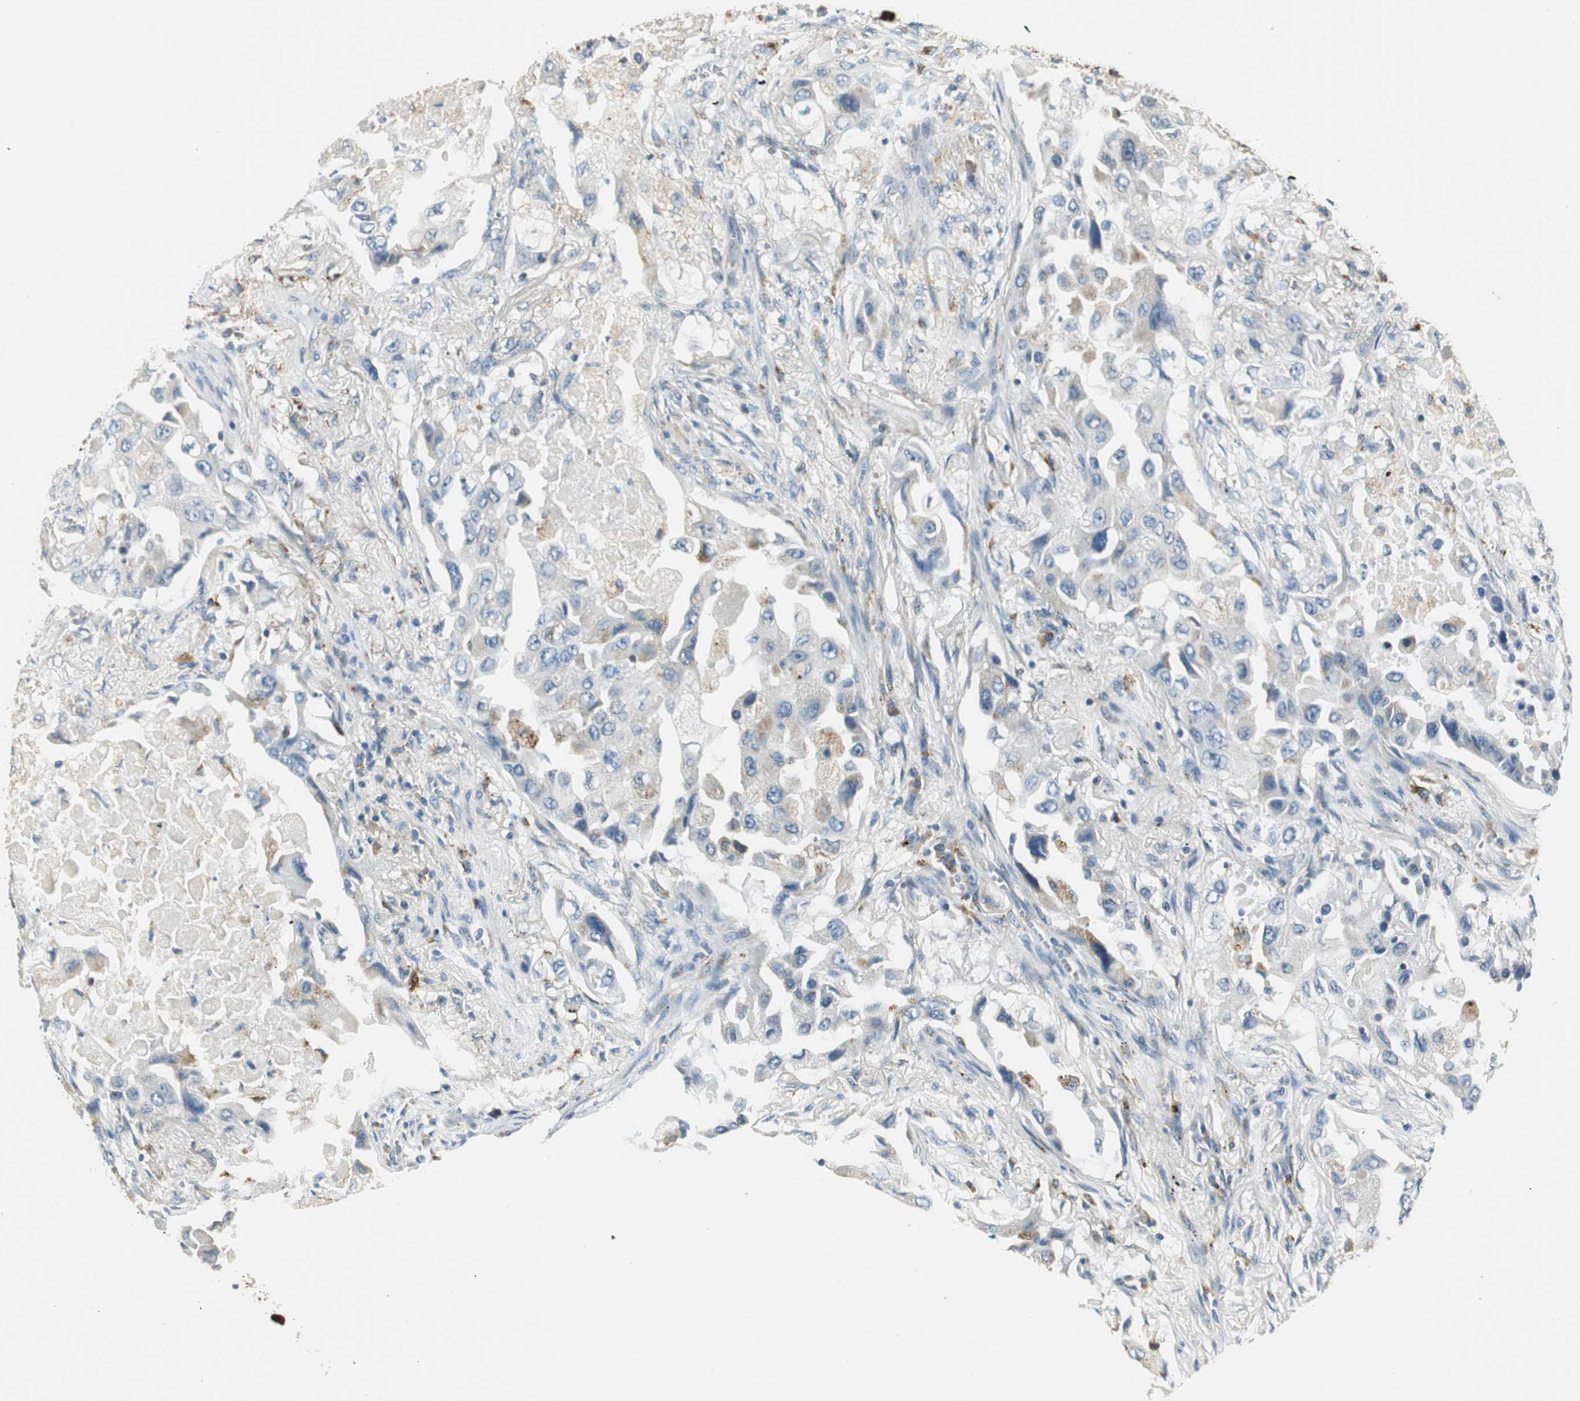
{"staining": {"intensity": "weak", "quantity": "<25%", "location": "cytoplasmic/membranous"}, "tissue": "lung cancer", "cell_type": "Tumor cells", "image_type": "cancer", "snomed": [{"axis": "morphology", "description": "Adenocarcinoma, NOS"}, {"axis": "topography", "description": "Lung"}], "caption": "Human lung cancer stained for a protein using IHC exhibits no expression in tumor cells.", "gene": "NIT1", "patient": {"sex": "female", "age": 65}}